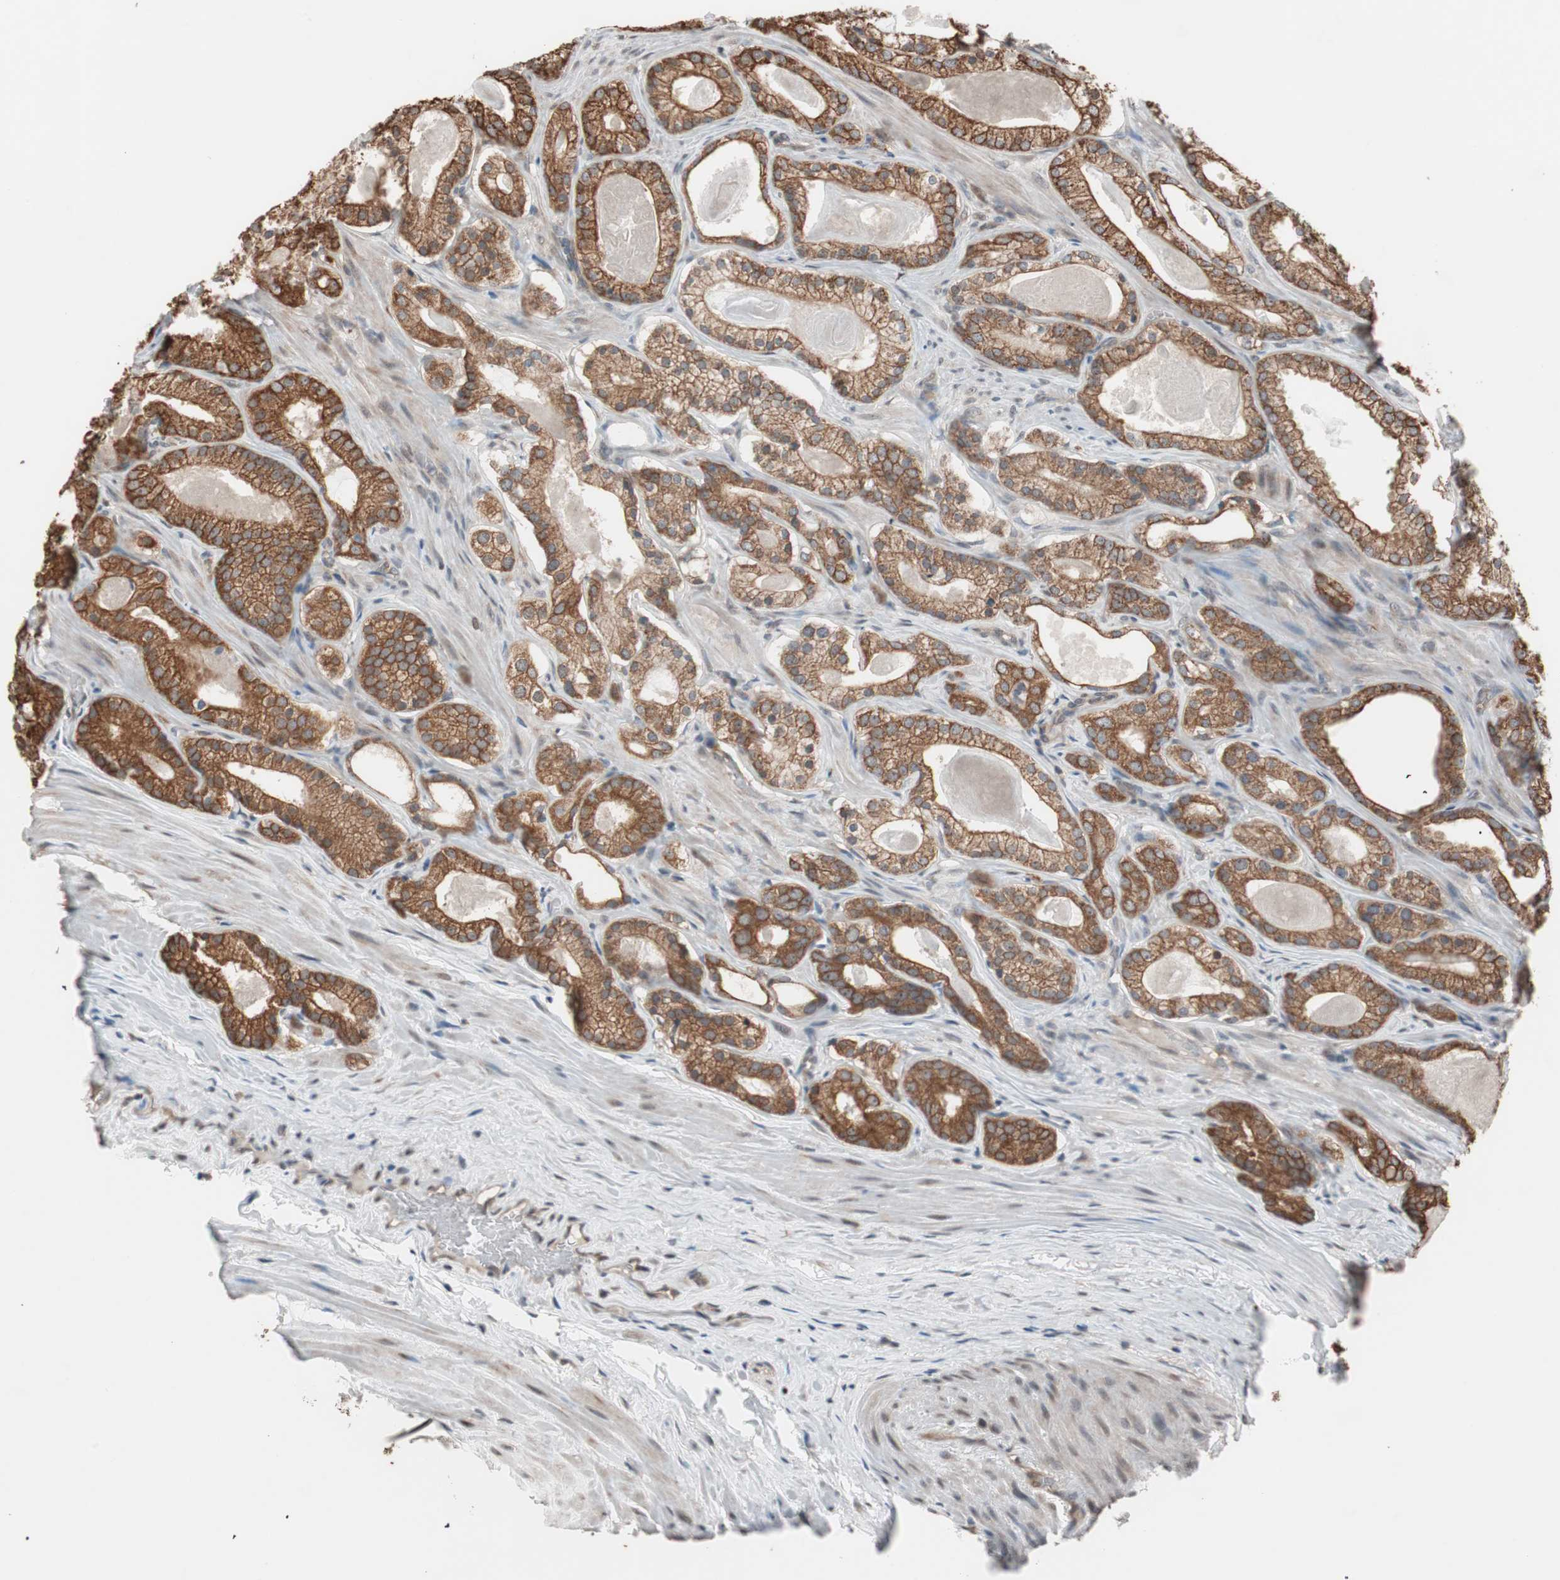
{"staining": {"intensity": "strong", "quantity": ">75%", "location": "cytoplasmic/membranous"}, "tissue": "prostate cancer", "cell_type": "Tumor cells", "image_type": "cancer", "snomed": [{"axis": "morphology", "description": "Adenocarcinoma, Low grade"}, {"axis": "topography", "description": "Prostate"}], "caption": "Prostate cancer (low-grade adenocarcinoma) tissue reveals strong cytoplasmic/membranous positivity in about >75% of tumor cells, visualized by immunohistochemistry.", "gene": "FBXO5", "patient": {"sex": "male", "age": 59}}